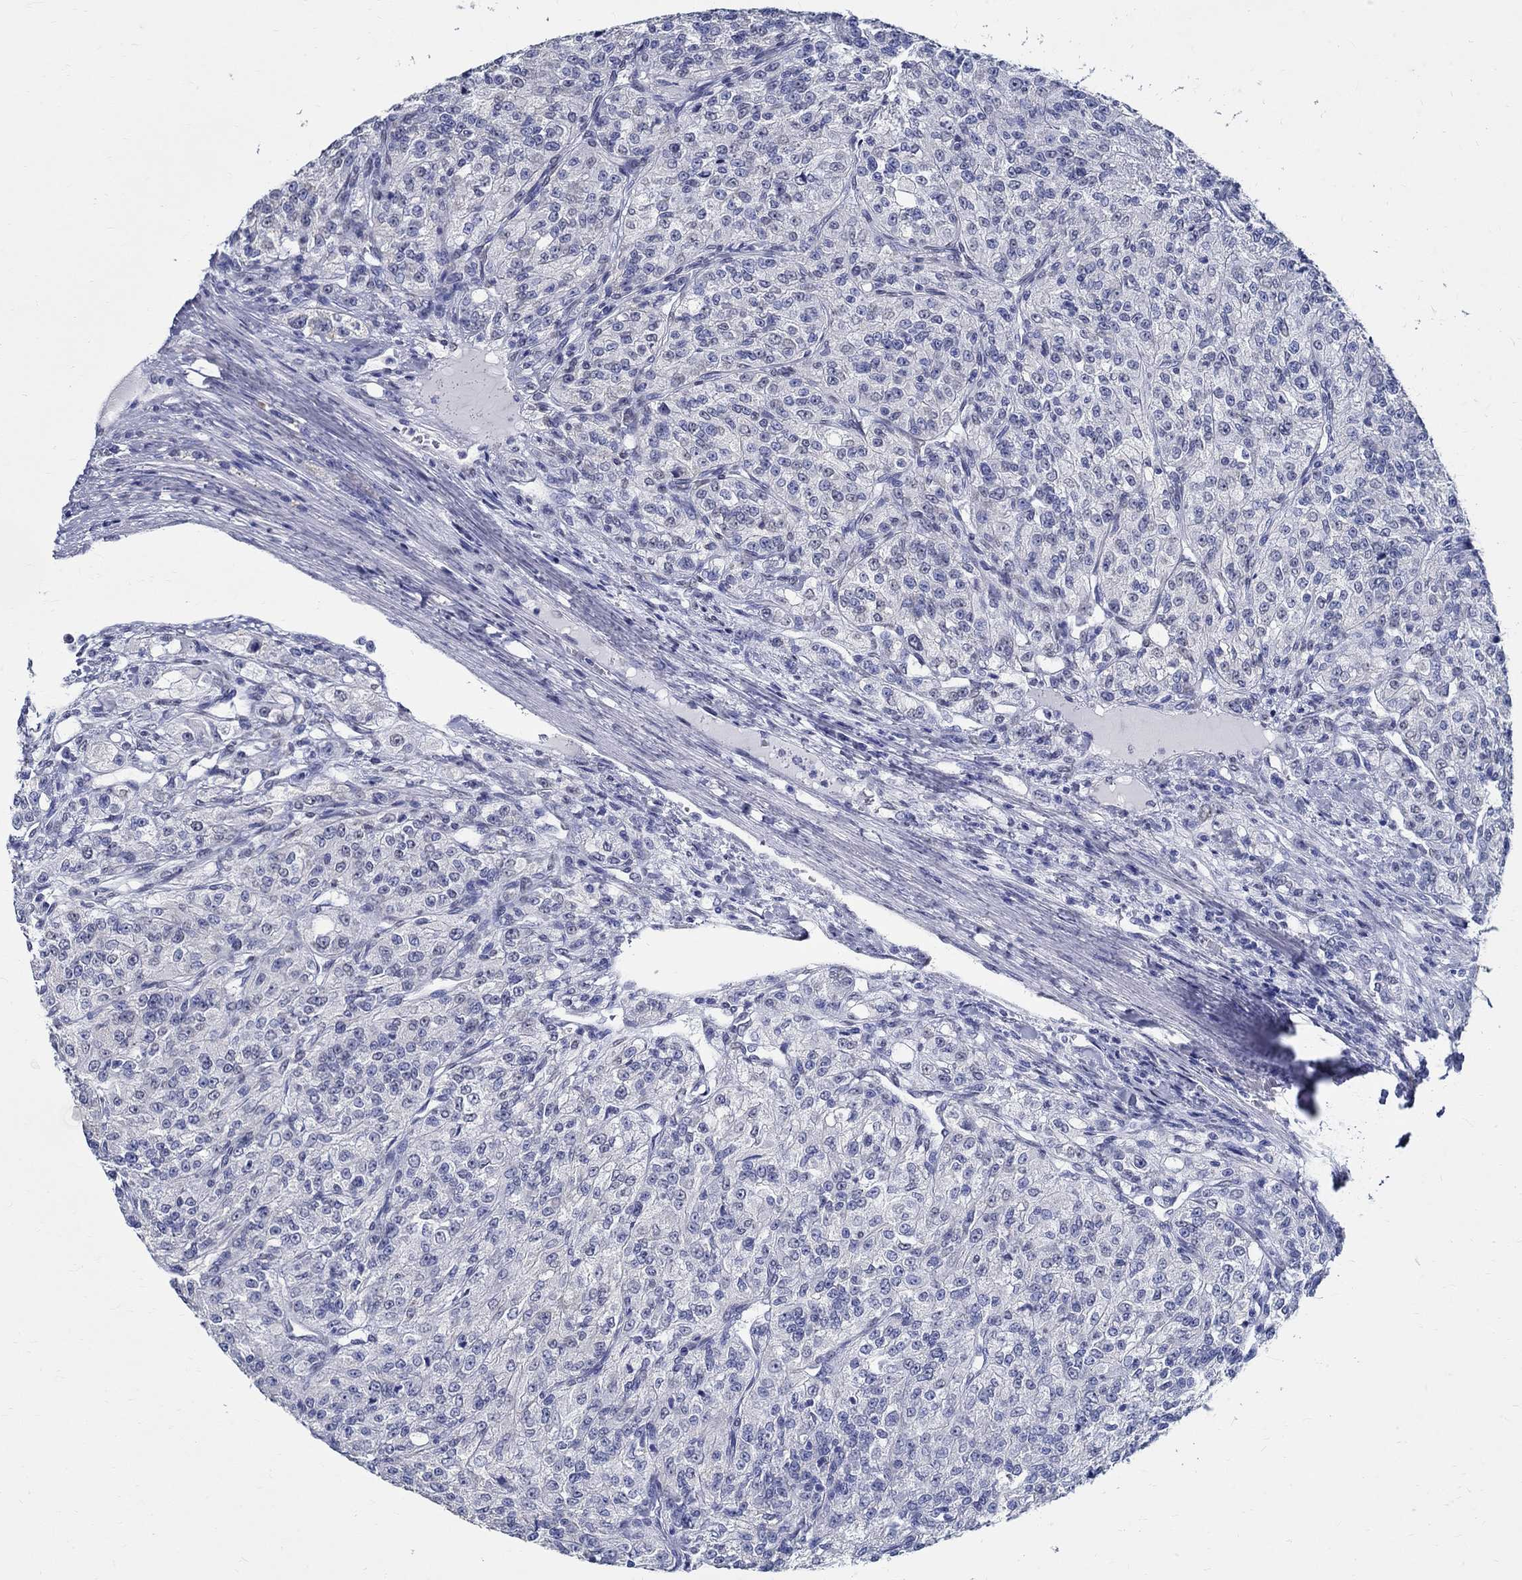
{"staining": {"intensity": "negative", "quantity": "none", "location": "none"}, "tissue": "renal cancer", "cell_type": "Tumor cells", "image_type": "cancer", "snomed": [{"axis": "morphology", "description": "Adenocarcinoma, NOS"}, {"axis": "topography", "description": "Kidney"}], "caption": "High magnification brightfield microscopy of renal cancer (adenocarcinoma) stained with DAB (3,3'-diaminobenzidine) (brown) and counterstained with hematoxylin (blue): tumor cells show no significant positivity. (Brightfield microscopy of DAB (3,3'-diaminobenzidine) immunohistochemistry at high magnification).", "gene": "TSPAN16", "patient": {"sex": "female", "age": 63}}